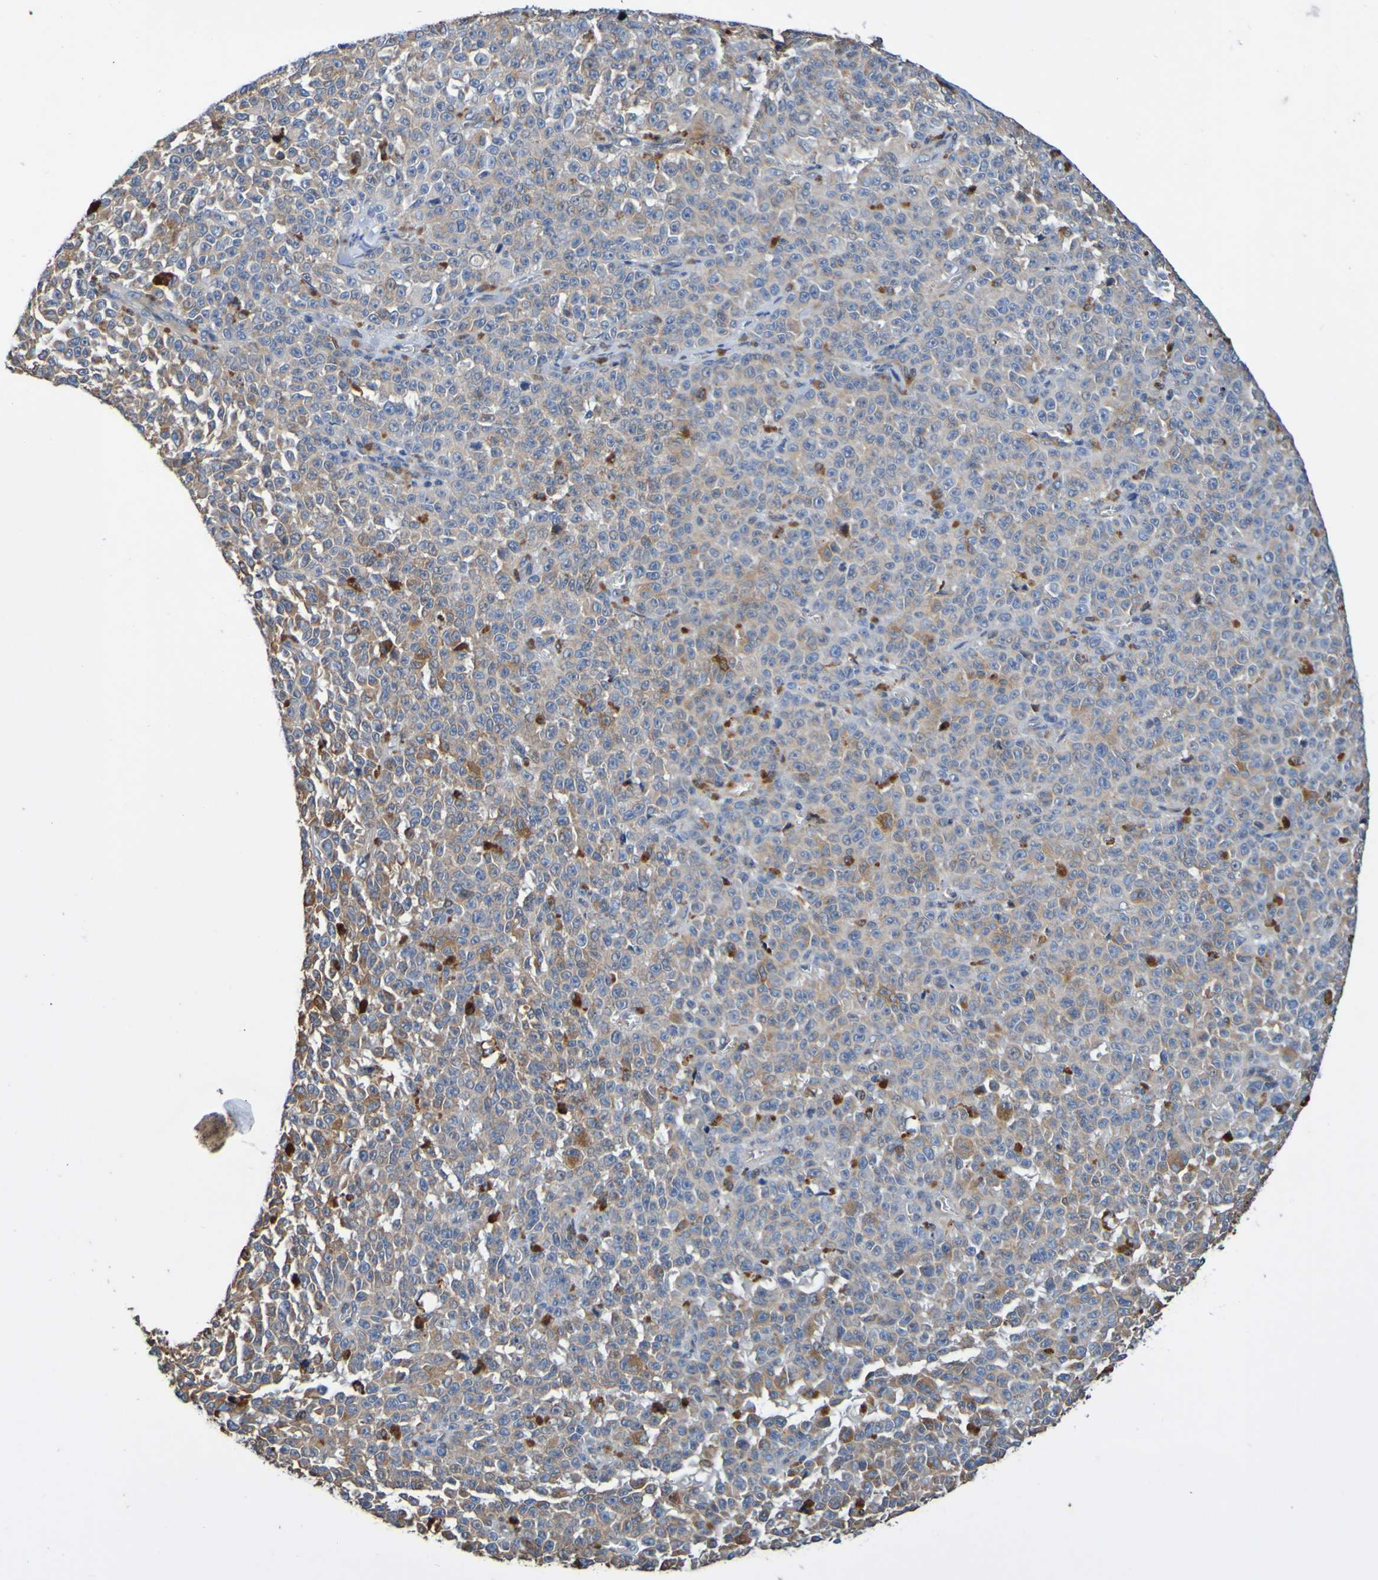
{"staining": {"intensity": "weak", "quantity": ">75%", "location": "cytoplasmic/membranous"}, "tissue": "melanoma", "cell_type": "Tumor cells", "image_type": "cancer", "snomed": [{"axis": "morphology", "description": "Malignant melanoma, NOS"}, {"axis": "topography", "description": "Skin"}], "caption": "A brown stain highlights weak cytoplasmic/membranous expression of a protein in human malignant melanoma tumor cells.", "gene": "METAP2", "patient": {"sex": "female", "age": 82}}